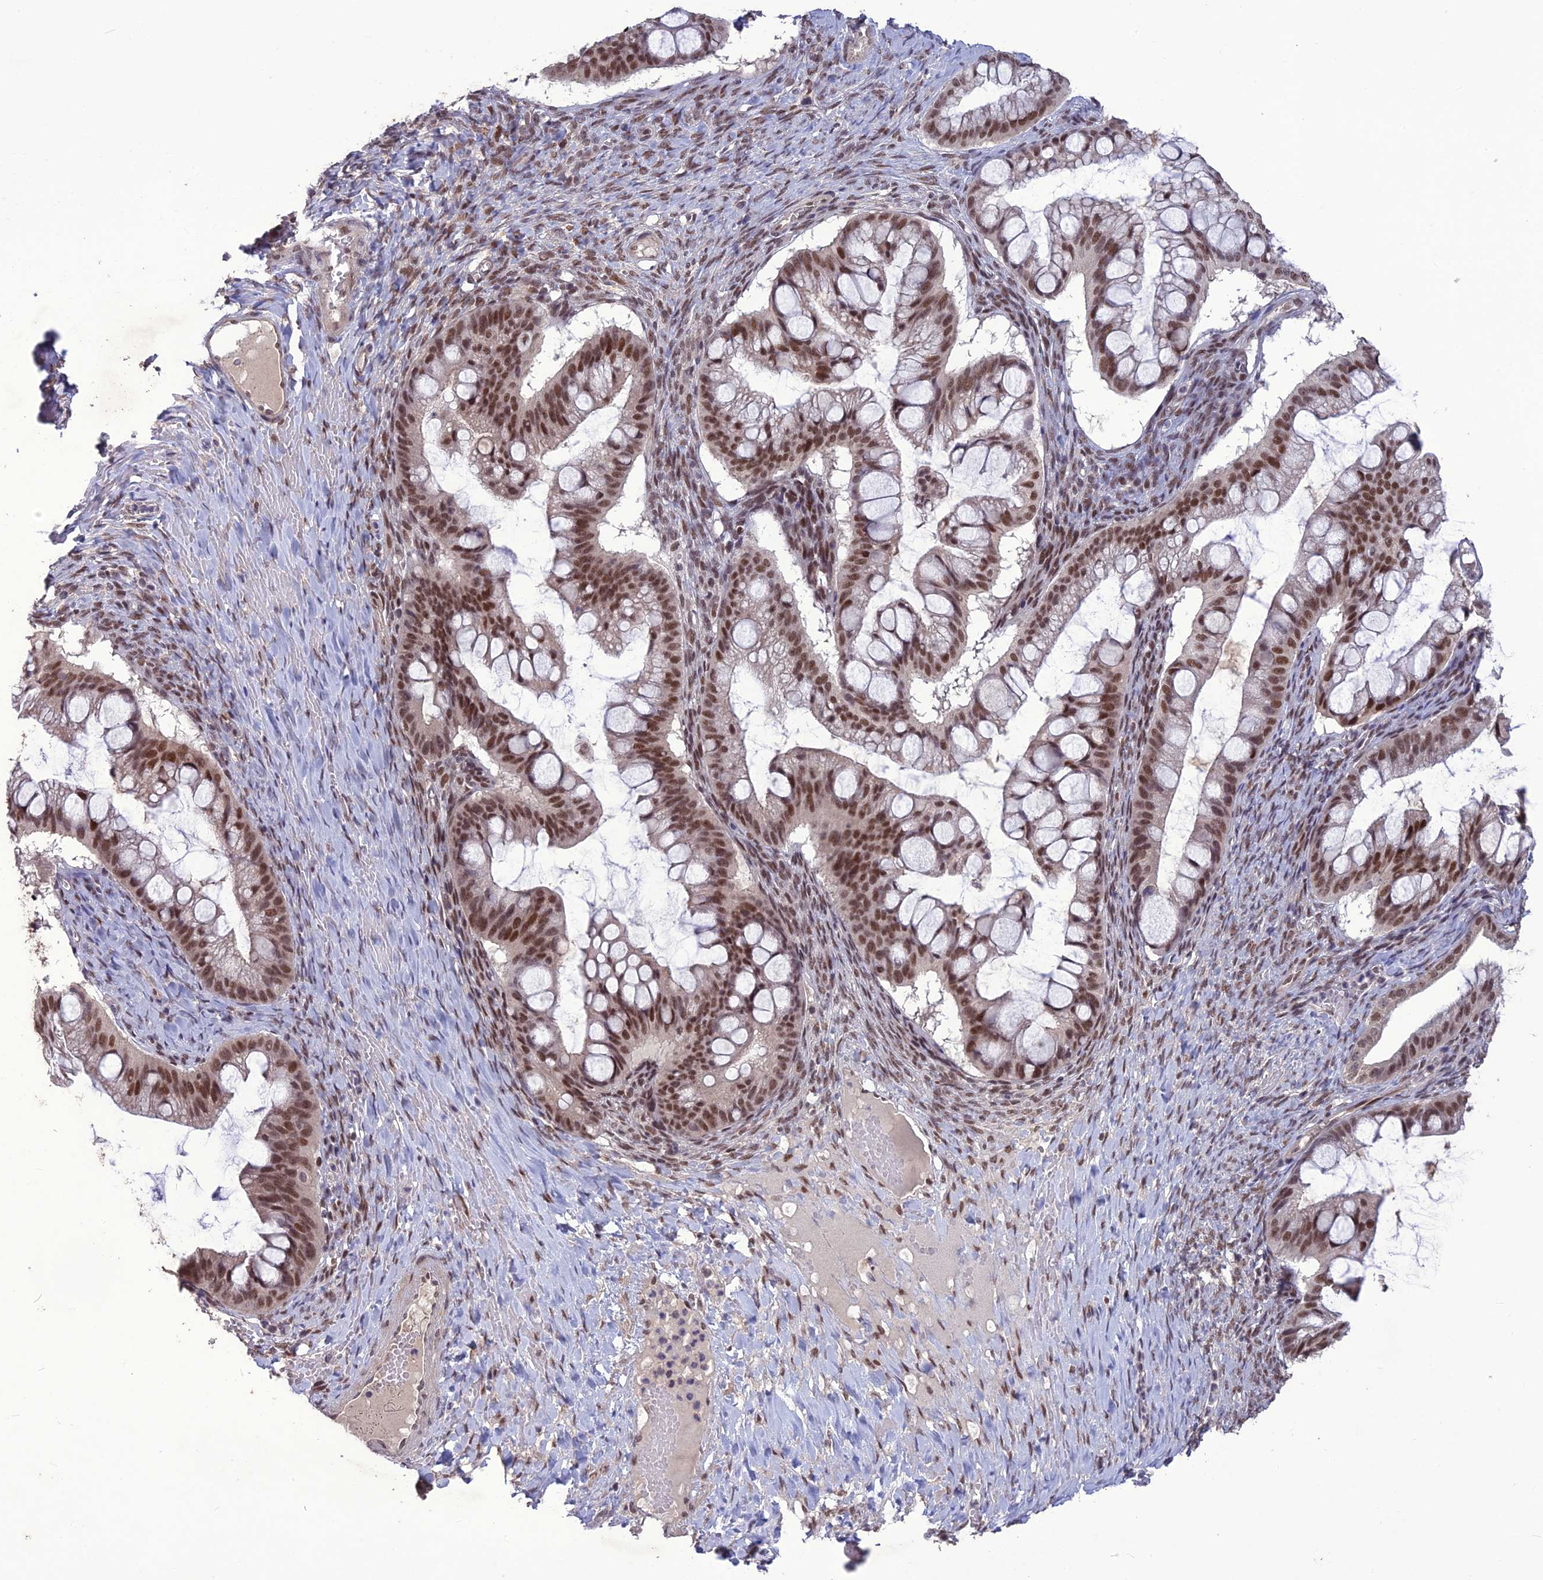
{"staining": {"intensity": "moderate", "quantity": ">75%", "location": "nuclear"}, "tissue": "ovarian cancer", "cell_type": "Tumor cells", "image_type": "cancer", "snomed": [{"axis": "morphology", "description": "Cystadenocarcinoma, mucinous, NOS"}, {"axis": "topography", "description": "Ovary"}], "caption": "Mucinous cystadenocarcinoma (ovarian) tissue displays moderate nuclear positivity in about >75% of tumor cells", "gene": "DIS3", "patient": {"sex": "female", "age": 73}}